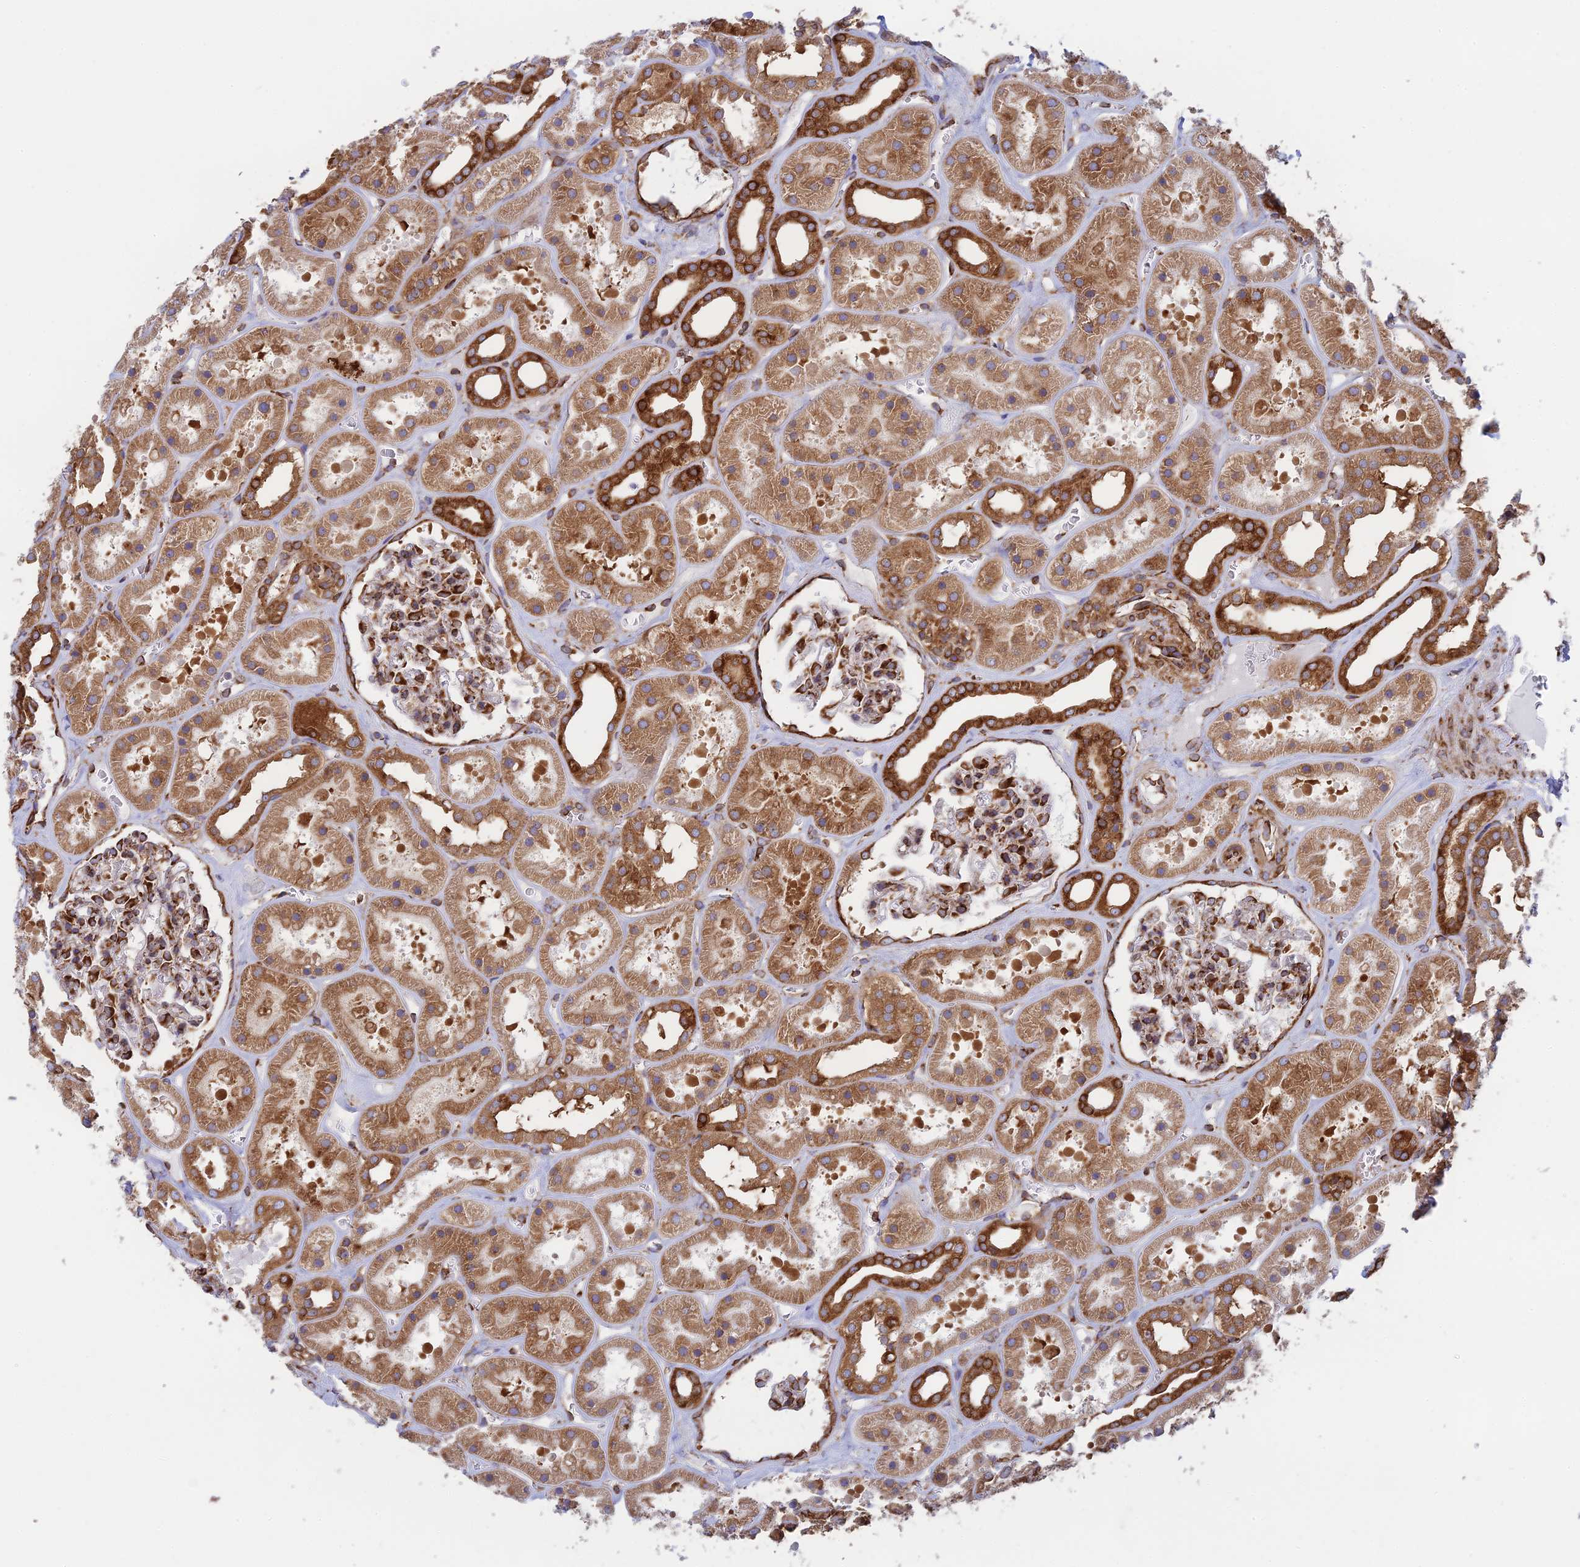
{"staining": {"intensity": "strong", "quantity": "25%-75%", "location": "cytoplasmic/membranous"}, "tissue": "kidney", "cell_type": "Cells in glomeruli", "image_type": "normal", "snomed": [{"axis": "morphology", "description": "Normal tissue, NOS"}, {"axis": "topography", "description": "Kidney"}], "caption": "Immunohistochemical staining of unremarkable kidney demonstrates 25%-75% levels of strong cytoplasmic/membranous protein expression in approximately 25%-75% of cells in glomeruli.", "gene": "CCDC69", "patient": {"sex": "female", "age": 41}}